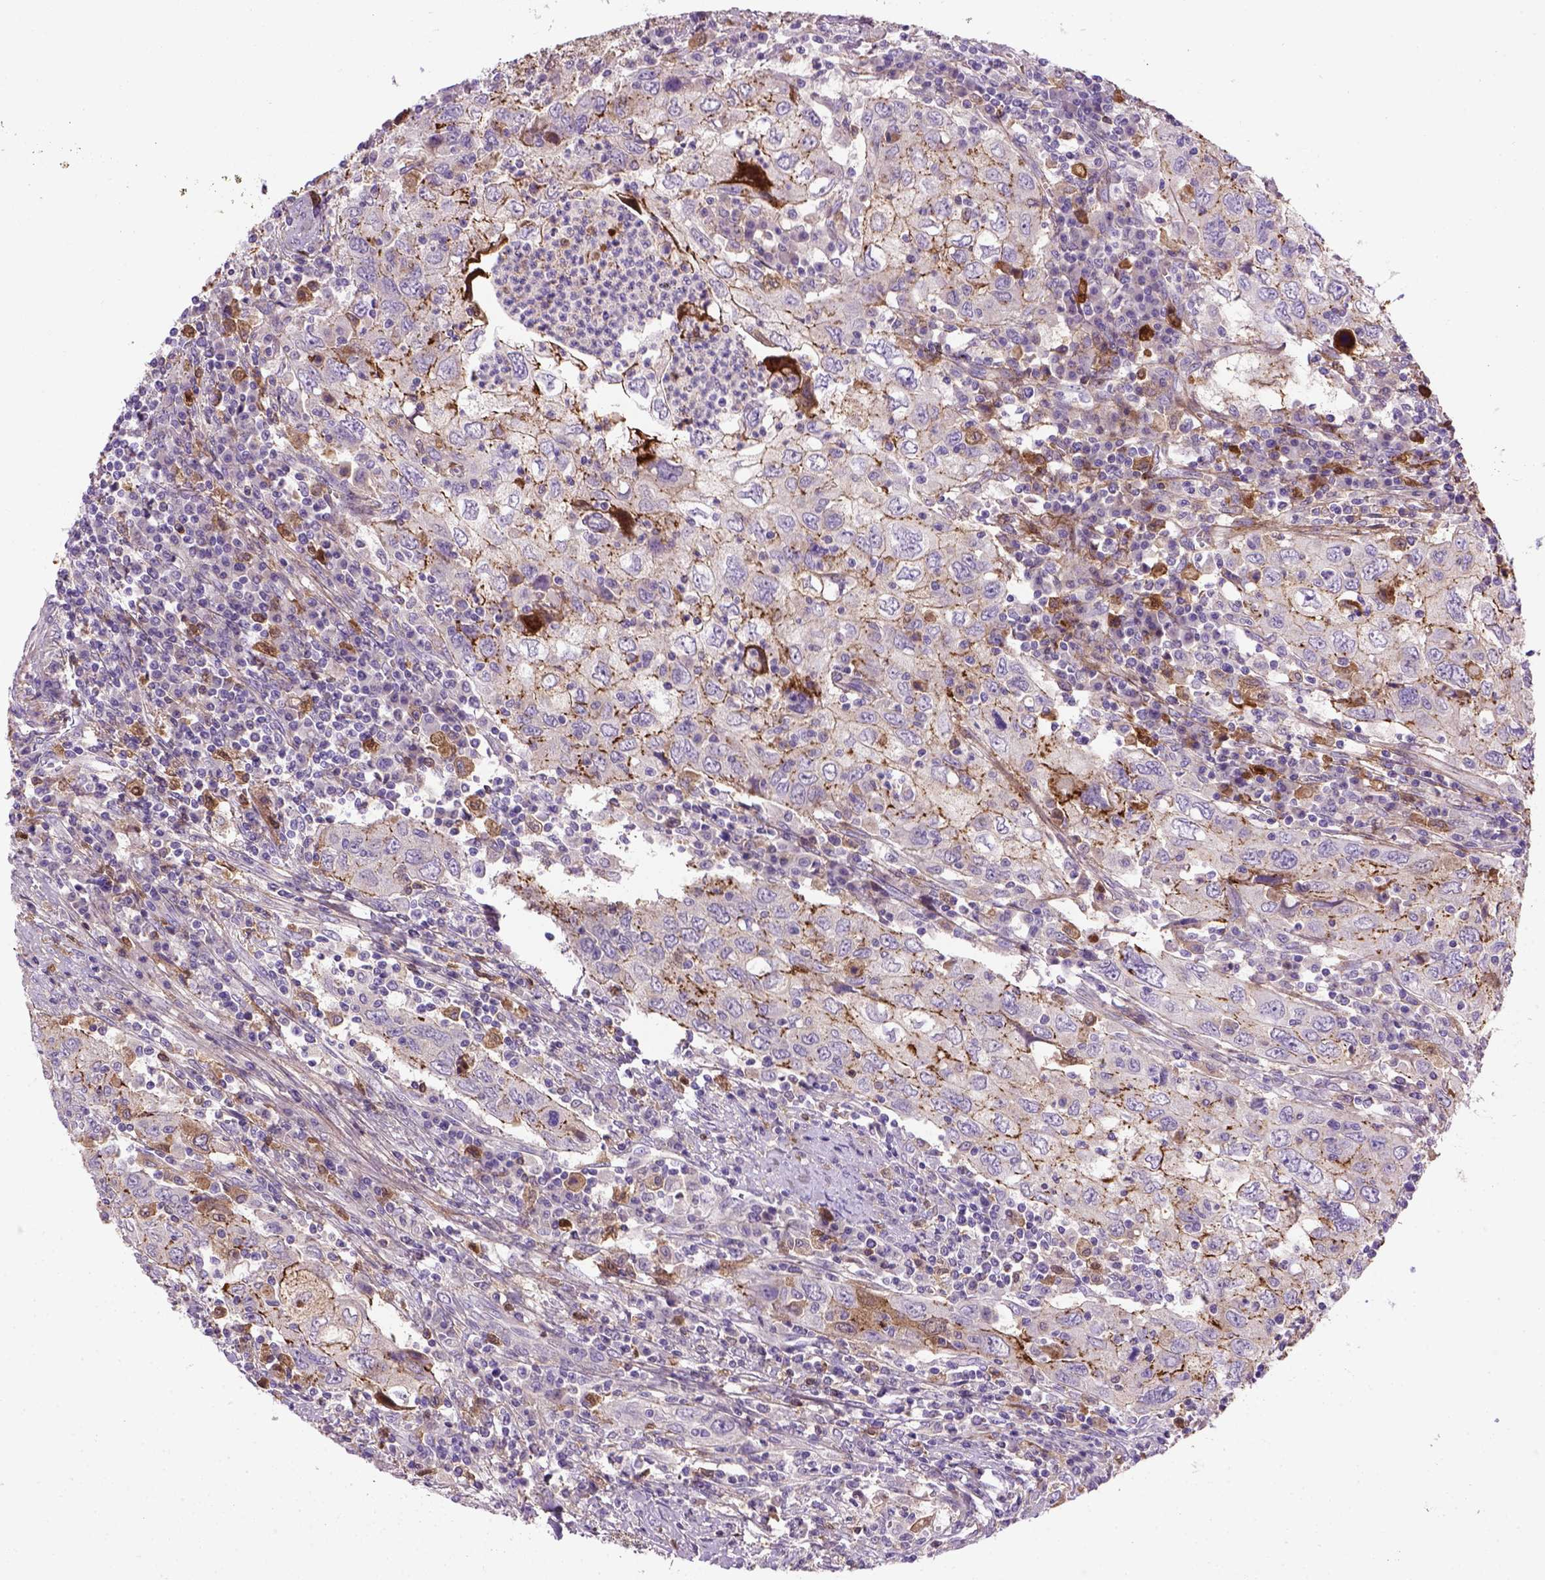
{"staining": {"intensity": "strong", "quantity": "<25%", "location": "cytoplasmic/membranous"}, "tissue": "urothelial cancer", "cell_type": "Tumor cells", "image_type": "cancer", "snomed": [{"axis": "morphology", "description": "Urothelial carcinoma, High grade"}, {"axis": "topography", "description": "Urinary bladder"}], "caption": "Brown immunohistochemical staining in urothelial carcinoma (high-grade) shows strong cytoplasmic/membranous expression in about <25% of tumor cells.", "gene": "CDH1", "patient": {"sex": "male", "age": 76}}